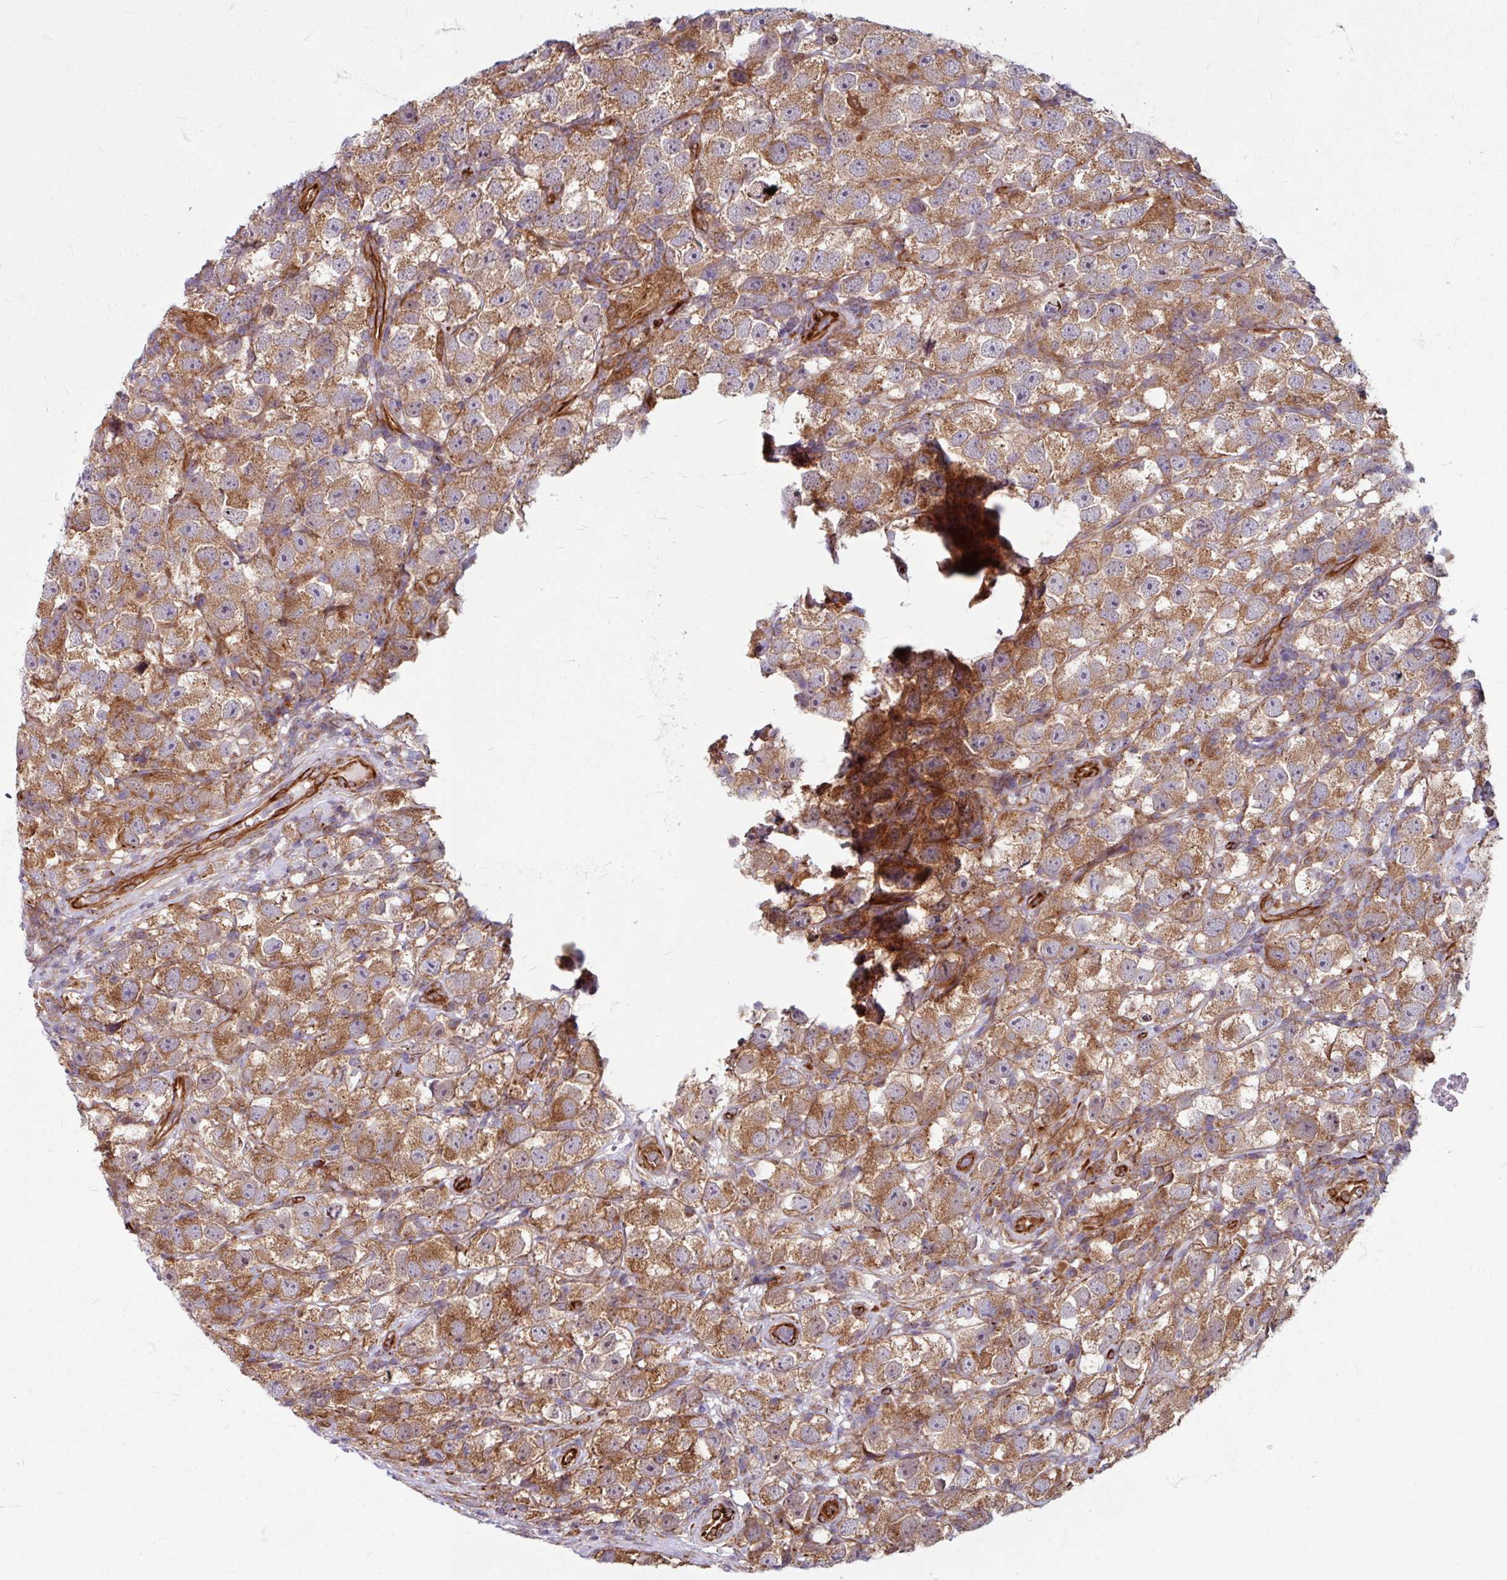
{"staining": {"intensity": "moderate", "quantity": ">75%", "location": "cytoplasmic/membranous"}, "tissue": "testis cancer", "cell_type": "Tumor cells", "image_type": "cancer", "snomed": [{"axis": "morphology", "description": "Seminoma, NOS"}, {"axis": "topography", "description": "Testis"}], "caption": "Immunohistochemical staining of human testis cancer (seminoma) shows moderate cytoplasmic/membranous protein expression in about >75% of tumor cells. (DAB IHC, brown staining for protein, blue staining for nuclei).", "gene": "DAAM2", "patient": {"sex": "male", "age": 26}}